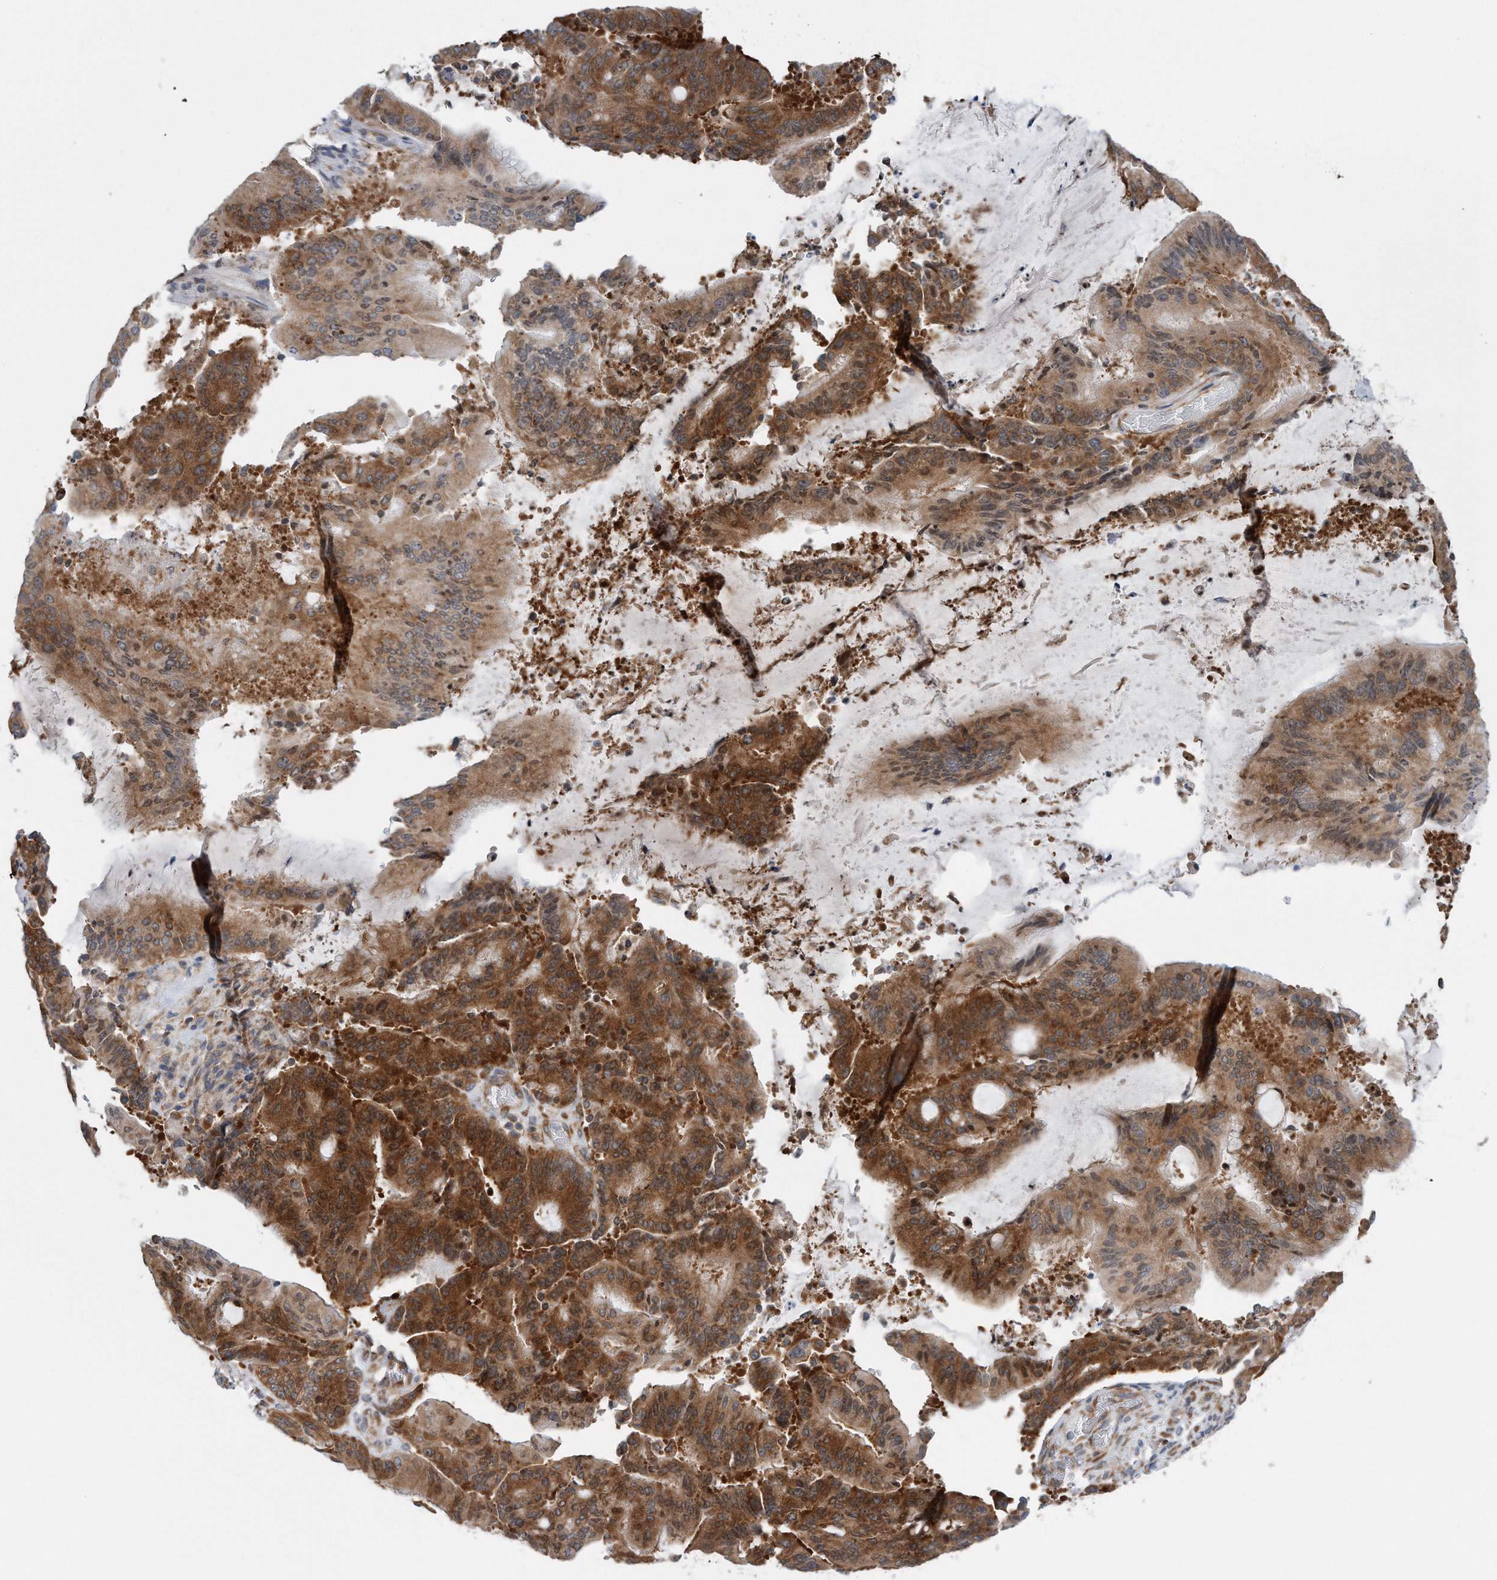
{"staining": {"intensity": "strong", "quantity": ">75%", "location": "cytoplasmic/membranous"}, "tissue": "liver cancer", "cell_type": "Tumor cells", "image_type": "cancer", "snomed": [{"axis": "morphology", "description": "Normal tissue, NOS"}, {"axis": "morphology", "description": "Cholangiocarcinoma"}, {"axis": "topography", "description": "Liver"}, {"axis": "topography", "description": "Peripheral nerve tissue"}], "caption": "Liver cancer (cholangiocarcinoma) stained with a brown dye reveals strong cytoplasmic/membranous positive expression in about >75% of tumor cells.", "gene": "RPL26L1", "patient": {"sex": "female", "age": 73}}